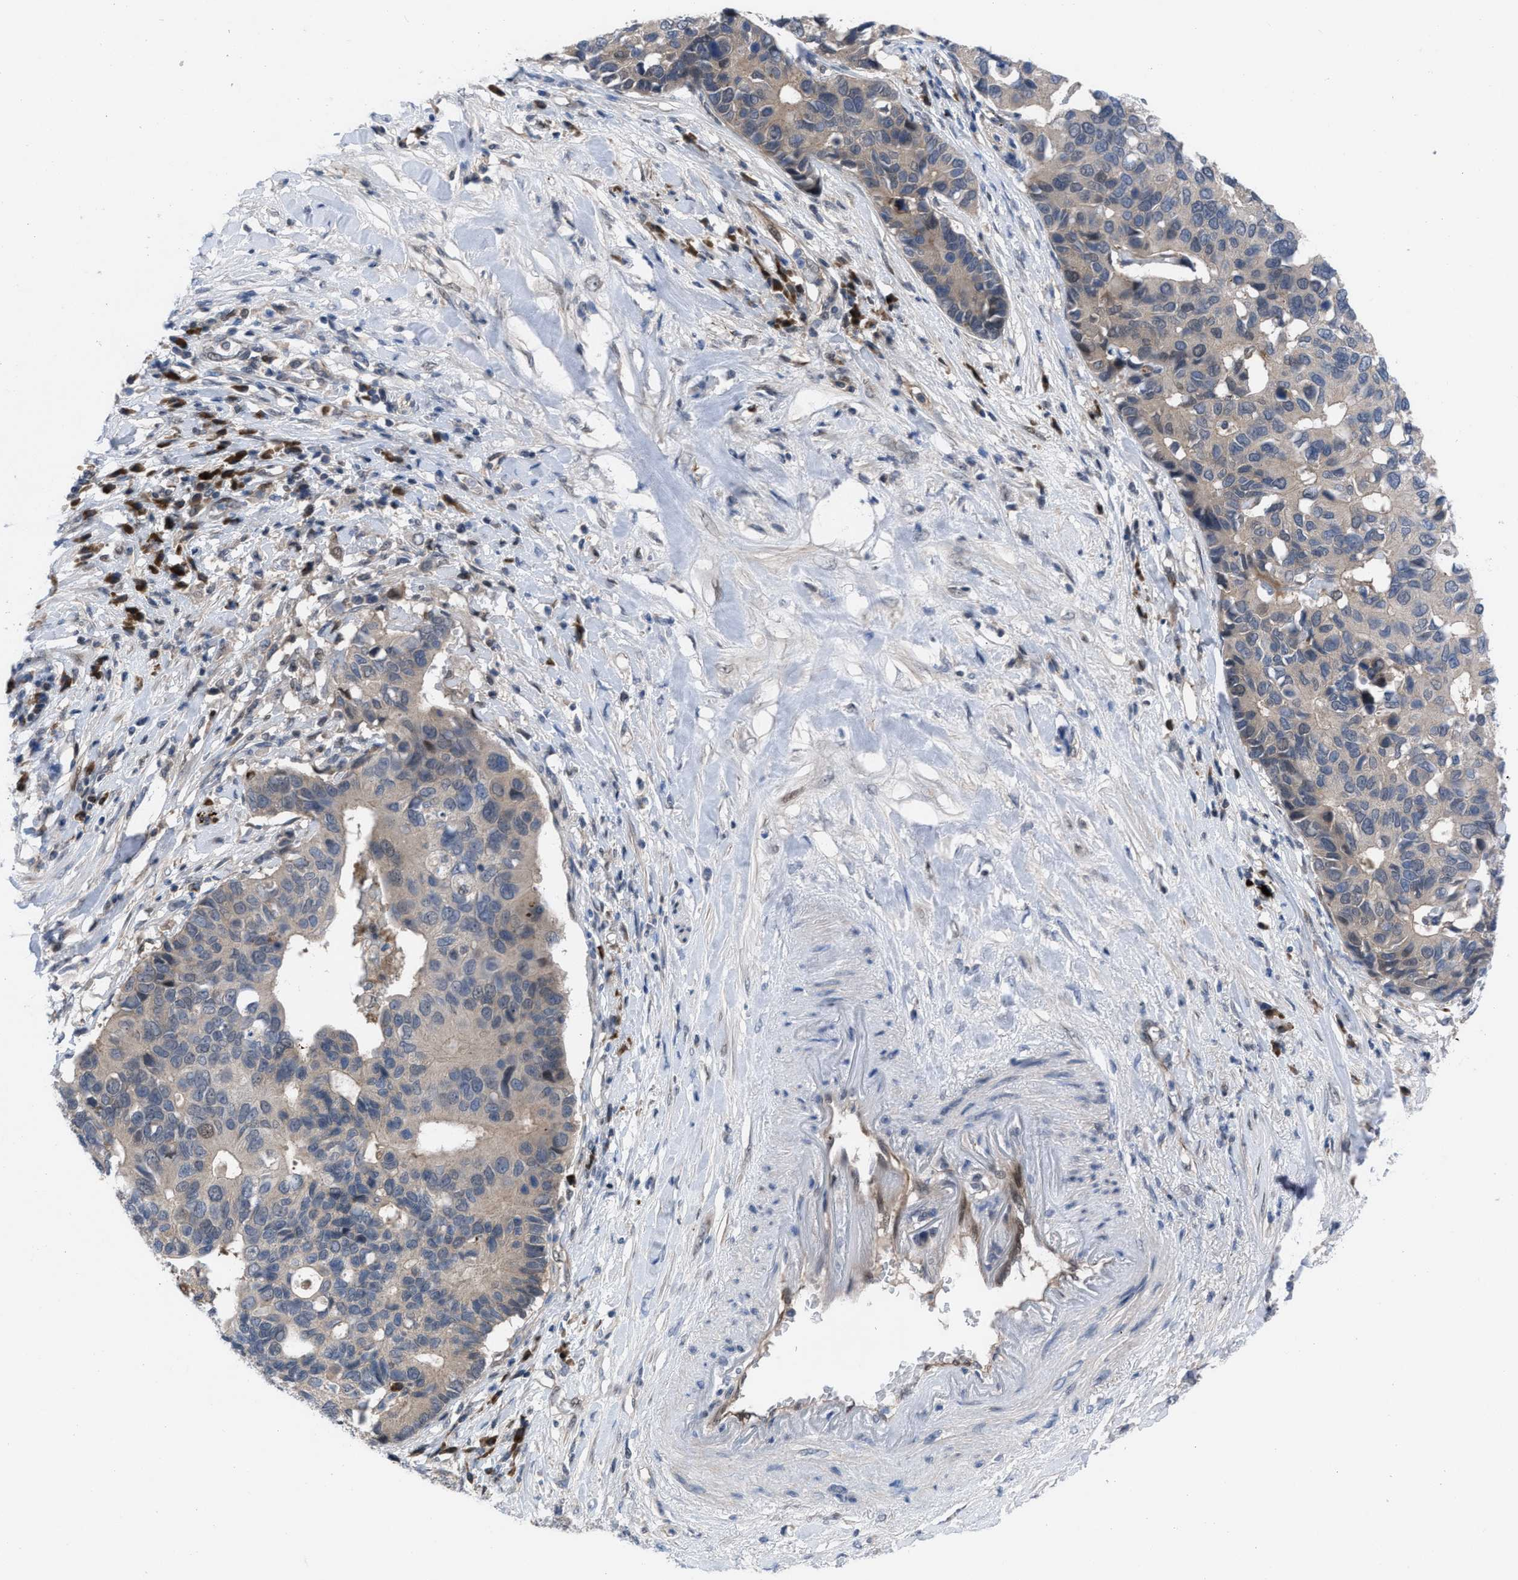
{"staining": {"intensity": "weak", "quantity": "25%-75%", "location": "cytoplasmic/membranous"}, "tissue": "pancreatic cancer", "cell_type": "Tumor cells", "image_type": "cancer", "snomed": [{"axis": "morphology", "description": "Adenocarcinoma, NOS"}, {"axis": "topography", "description": "Pancreas"}], "caption": "Pancreatic cancer (adenocarcinoma) was stained to show a protein in brown. There is low levels of weak cytoplasmic/membranous positivity in approximately 25%-75% of tumor cells.", "gene": "IL17RE", "patient": {"sex": "female", "age": 56}}